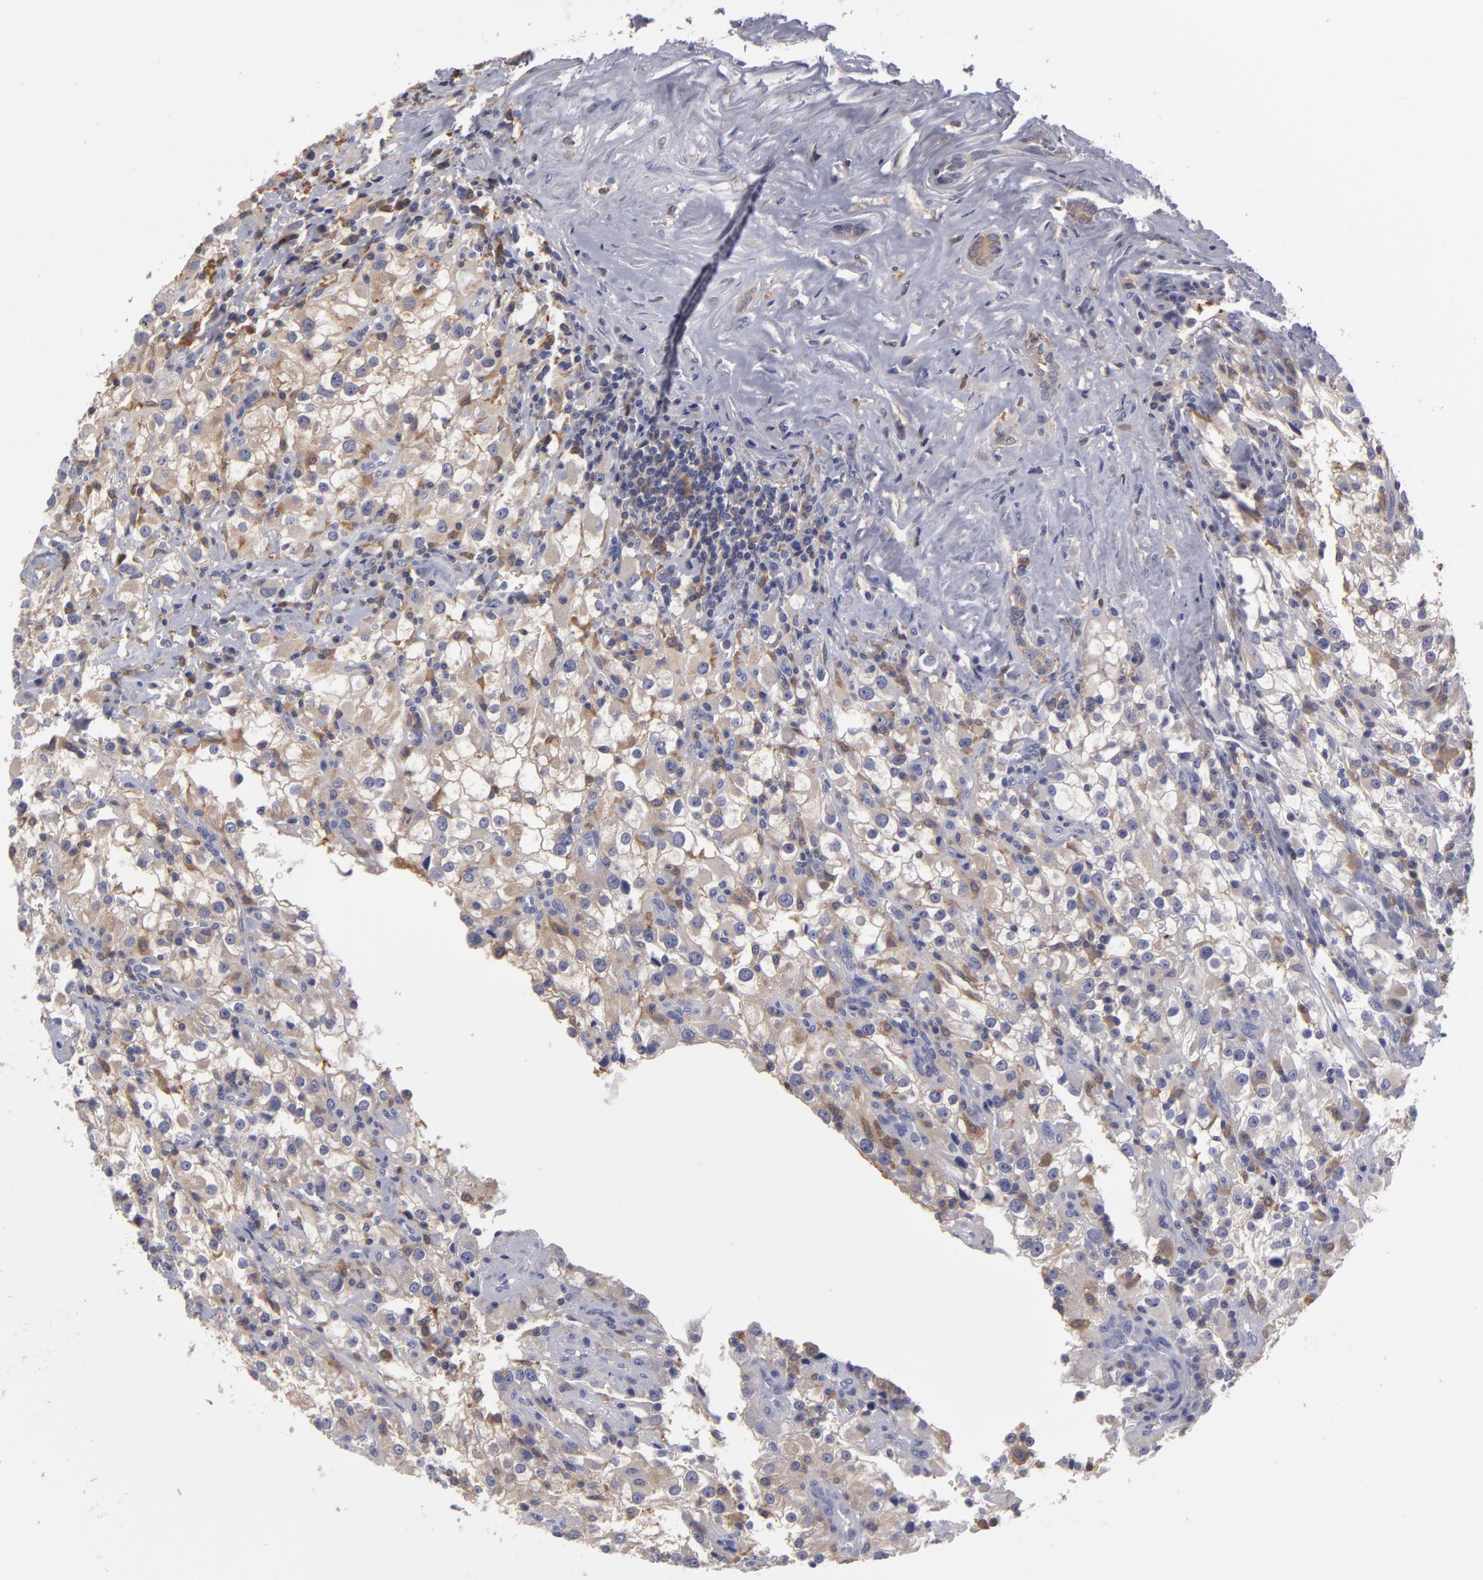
{"staining": {"intensity": "negative", "quantity": "none", "location": "none"}, "tissue": "renal cancer", "cell_type": "Tumor cells", "image_type": "cancer", "snomed": [{"axis": "morphology", "description": "Adenocarcinoma, NOS"}, {"axis": "topography", "description": "Kidney"}], "caption": "Immunohistochemistry (IHC) of renal cancer reveals no positivity in tumor cells. (Immunohistochemistry, brightfield microscopy, high magnification).", "gene": "GNPDA1", "patient": {"sex": "female", "age": 52}}